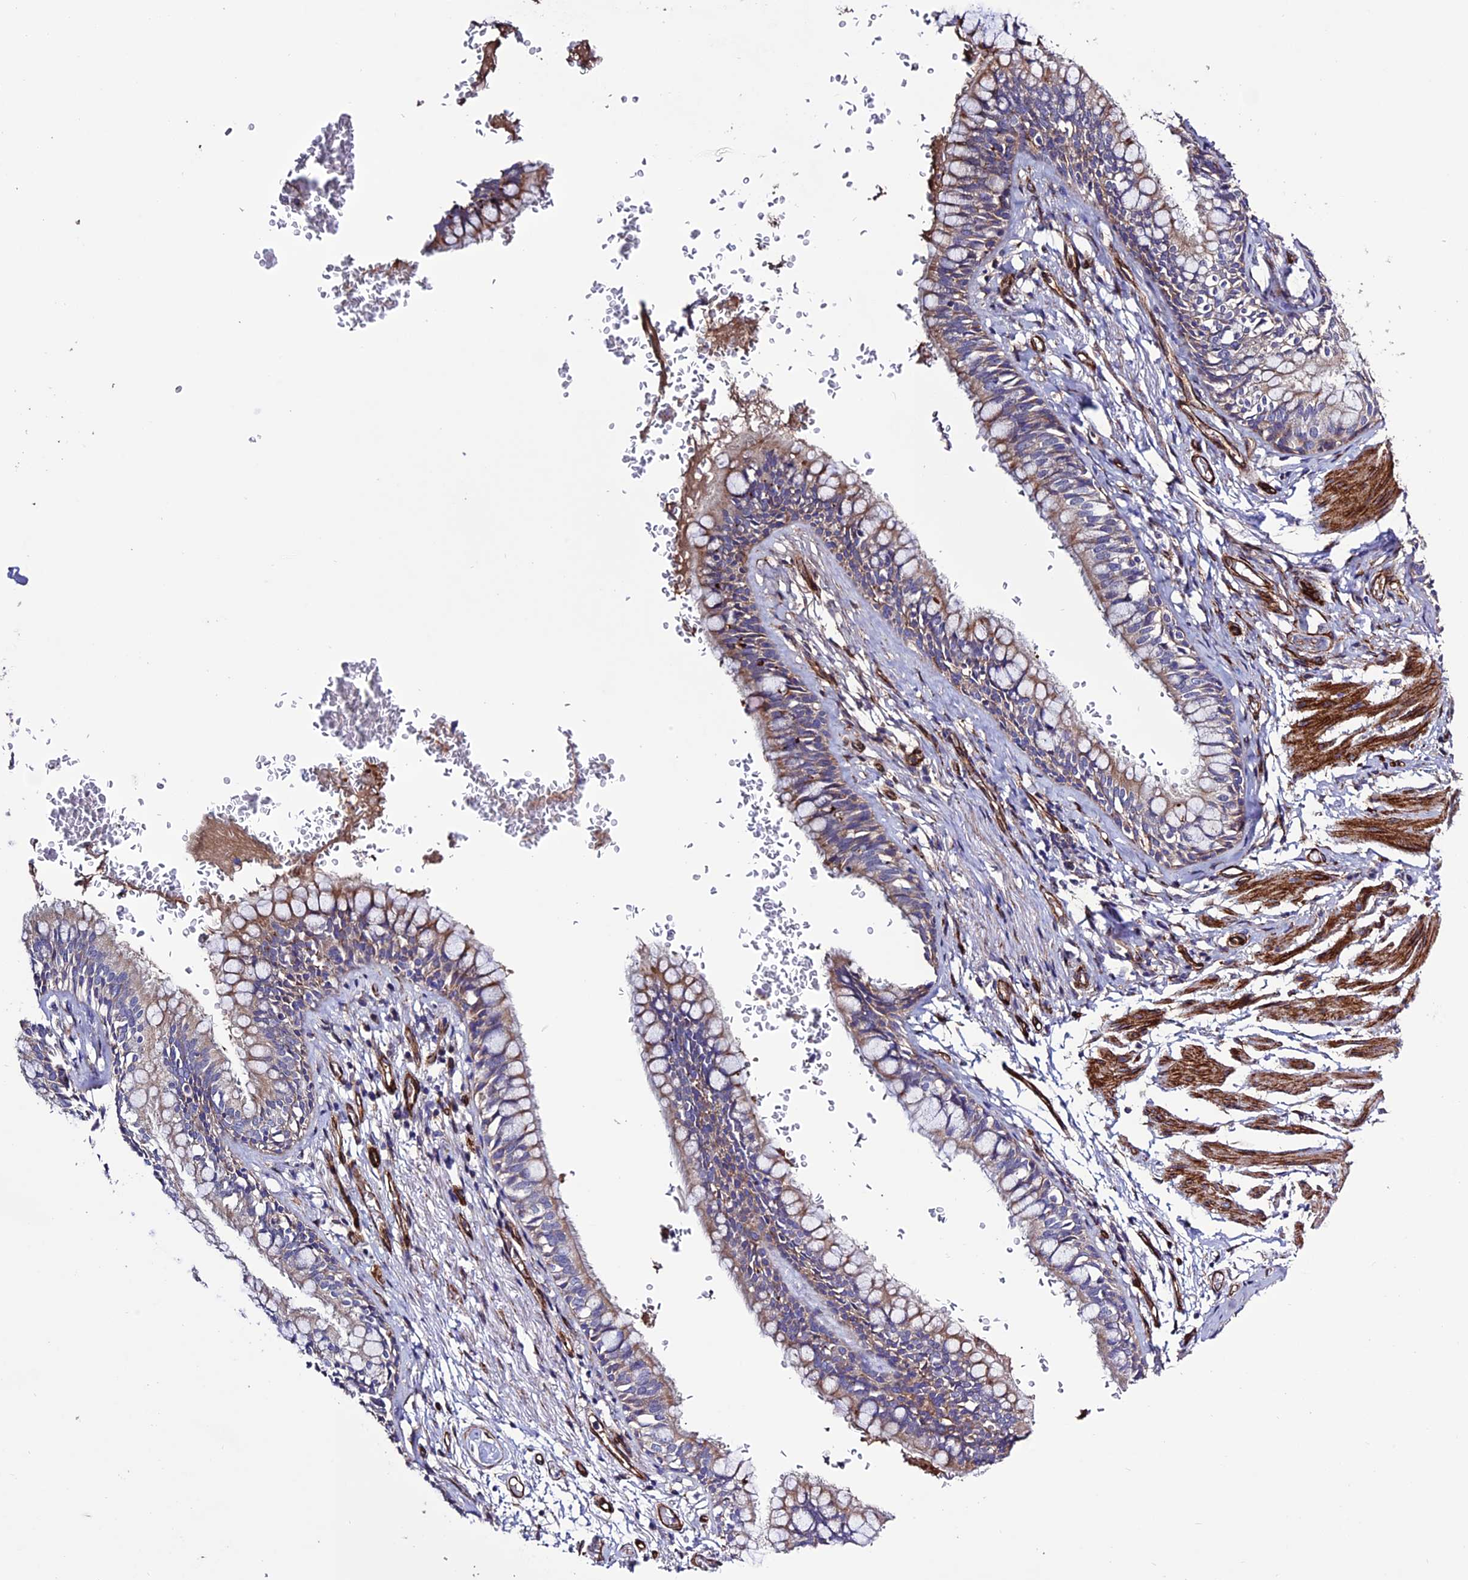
{"staining": {"intensity": "weak", "quantity": "25%-75%", "location": "cytoplasmic/membranous"}, "tissue": "bronchus", "cell_type": "Respiratory epithelial cells", "image_type": "normal", "snomed": [{"axis": "morphology", "description": "Normal tissue, NOS"}, {"axis": "topography", "description": "Cartilage tissue"}, {"axis": "topography", "description": "Bronchus"}], "caption": "Weak cytoplasmic/membranous staining for a protein is identified in approximately 25%-75% of respiratory epithelial cells of normal bronchus using IHC.", "gene": "REX1BD", "patient": {"sex": "female", "age": 36}}